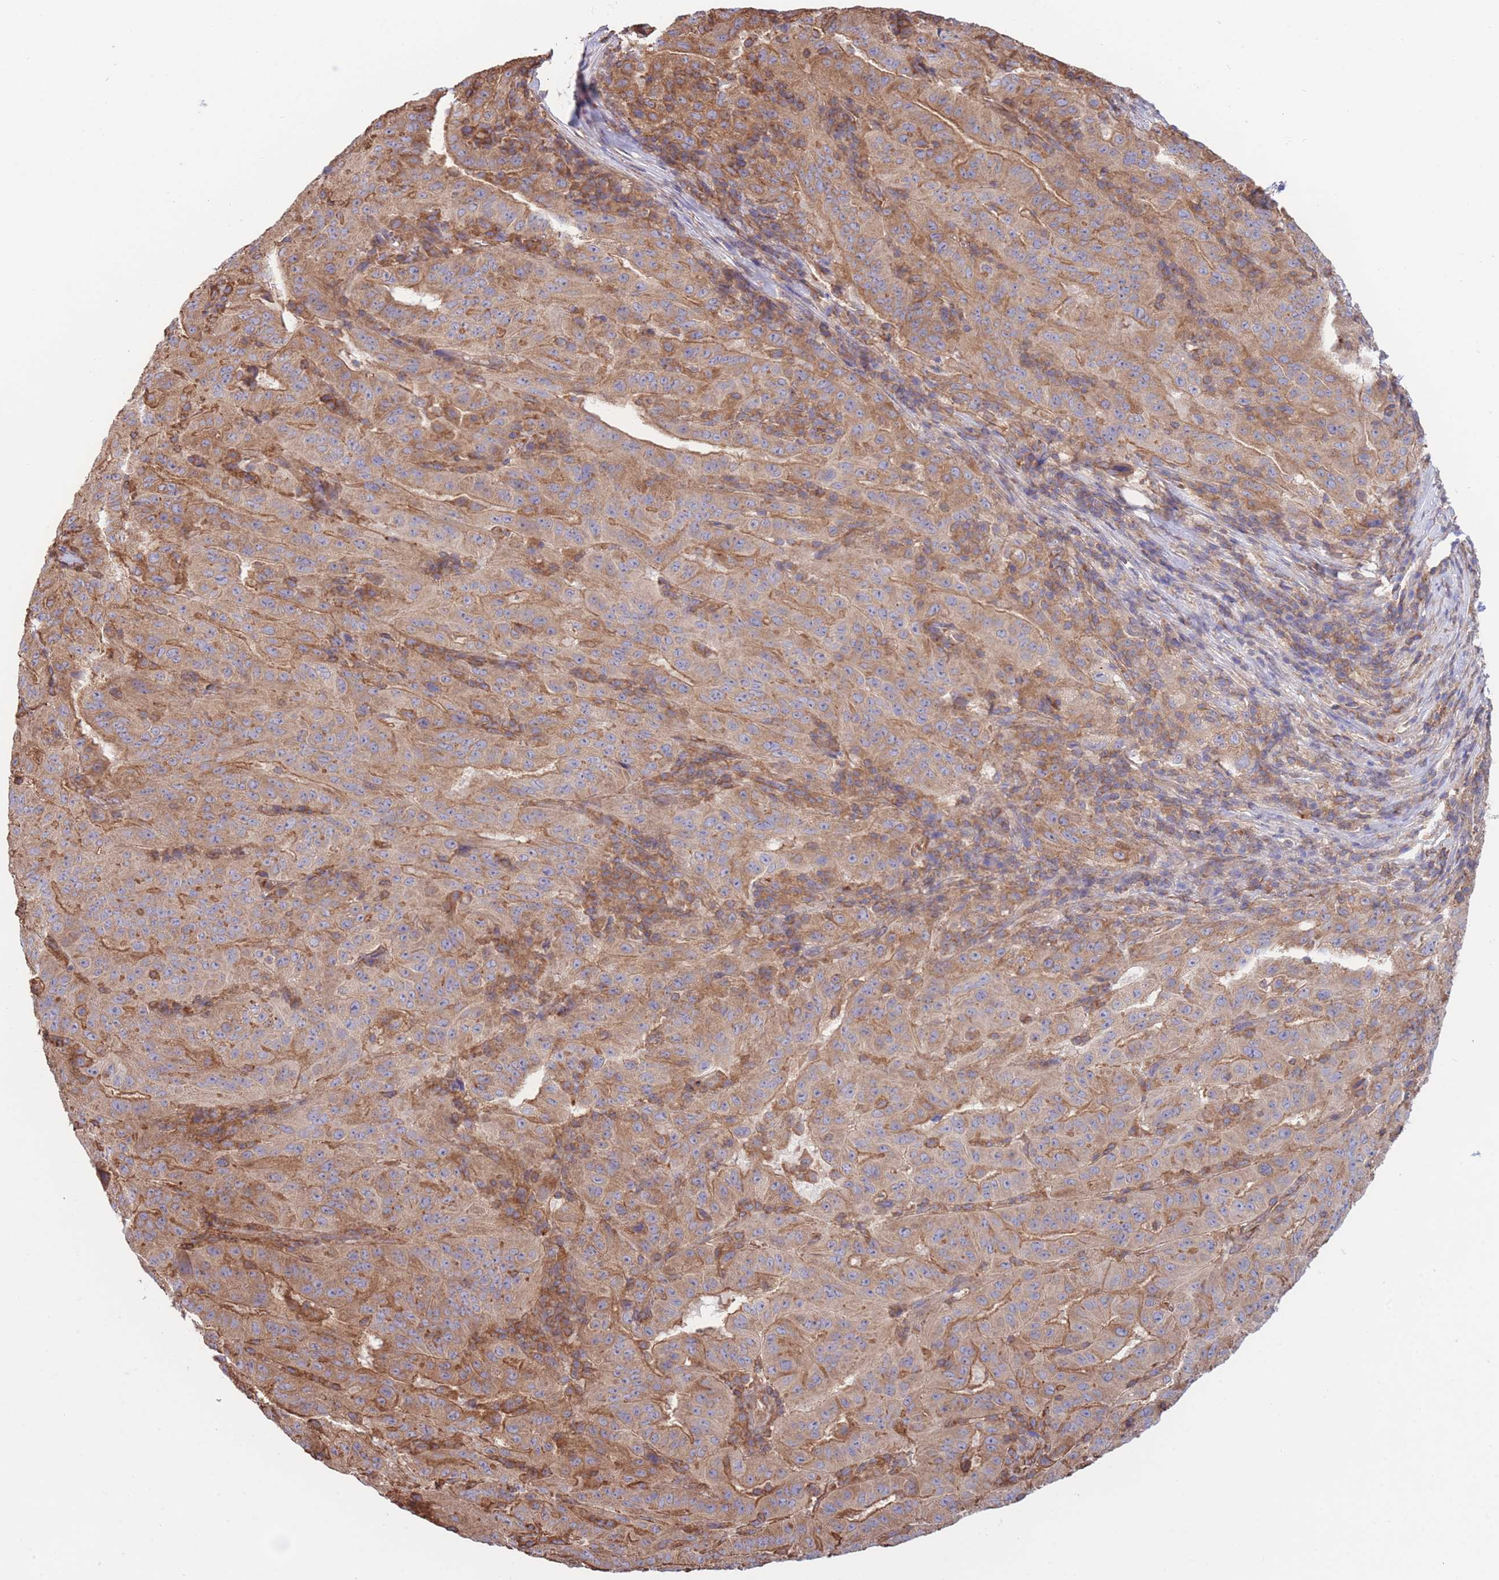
{"staining": {"intensity": "moderate", "quantity": ">75%", "location": "cytoplasmic/membranous"}, "tissue": "pancreatic cancer", "cell_type": "Tumor cells", "image_type": "cancer", "snomed": [{"axis": "morphology", "description": "Adenocarcinoma, NOS"}, {"axis": "topography", "description": "Pancreas"}], "caption": "A brown stain labels moderate cytoplasmic/membranous positivity of a protein in pancreatic cancer (adenocarcinoma) tumor cells. (IHC, brightfield microscopy, high magnification).", "gene": "LRRN4CL", "patient": {"sex": "male", "age": 63}}